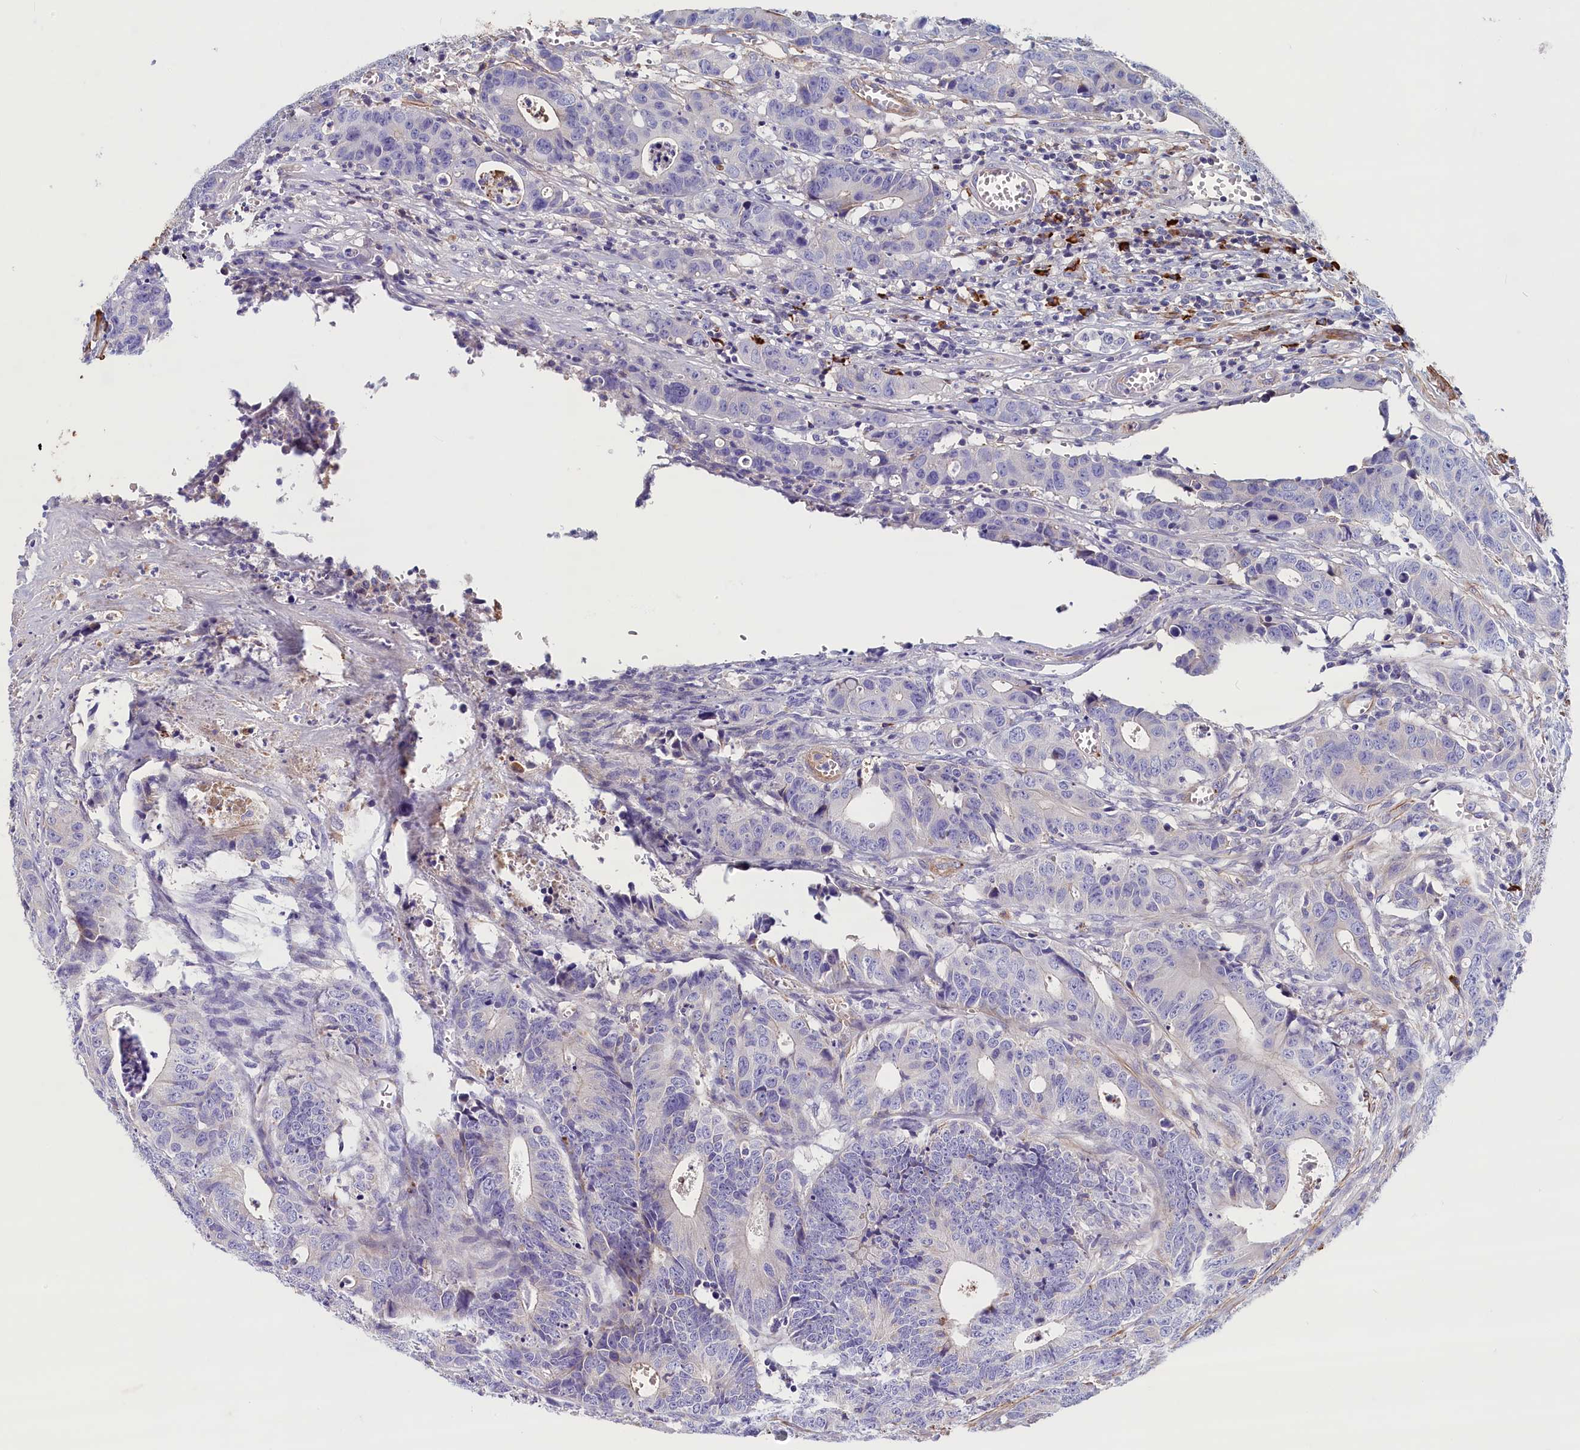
{"staining": {"intensity": "negative", "quantity": "none", "location": "none"}, "tissue": "colorectal cancer", "cell_type": "Tumor cells", "image_type": "cancer", "snomed": [{"axis": "morphology", "description": "Adenocarcinoma, NOS"}, {"axis": "topography", "description": "Colon"}], "caption": "Tumor cells show no significant protein expression in colorectal cancer (adenocarcinoma).", "gene": "BCL2L13", "patient": {"sex": "female", "age": 57}}